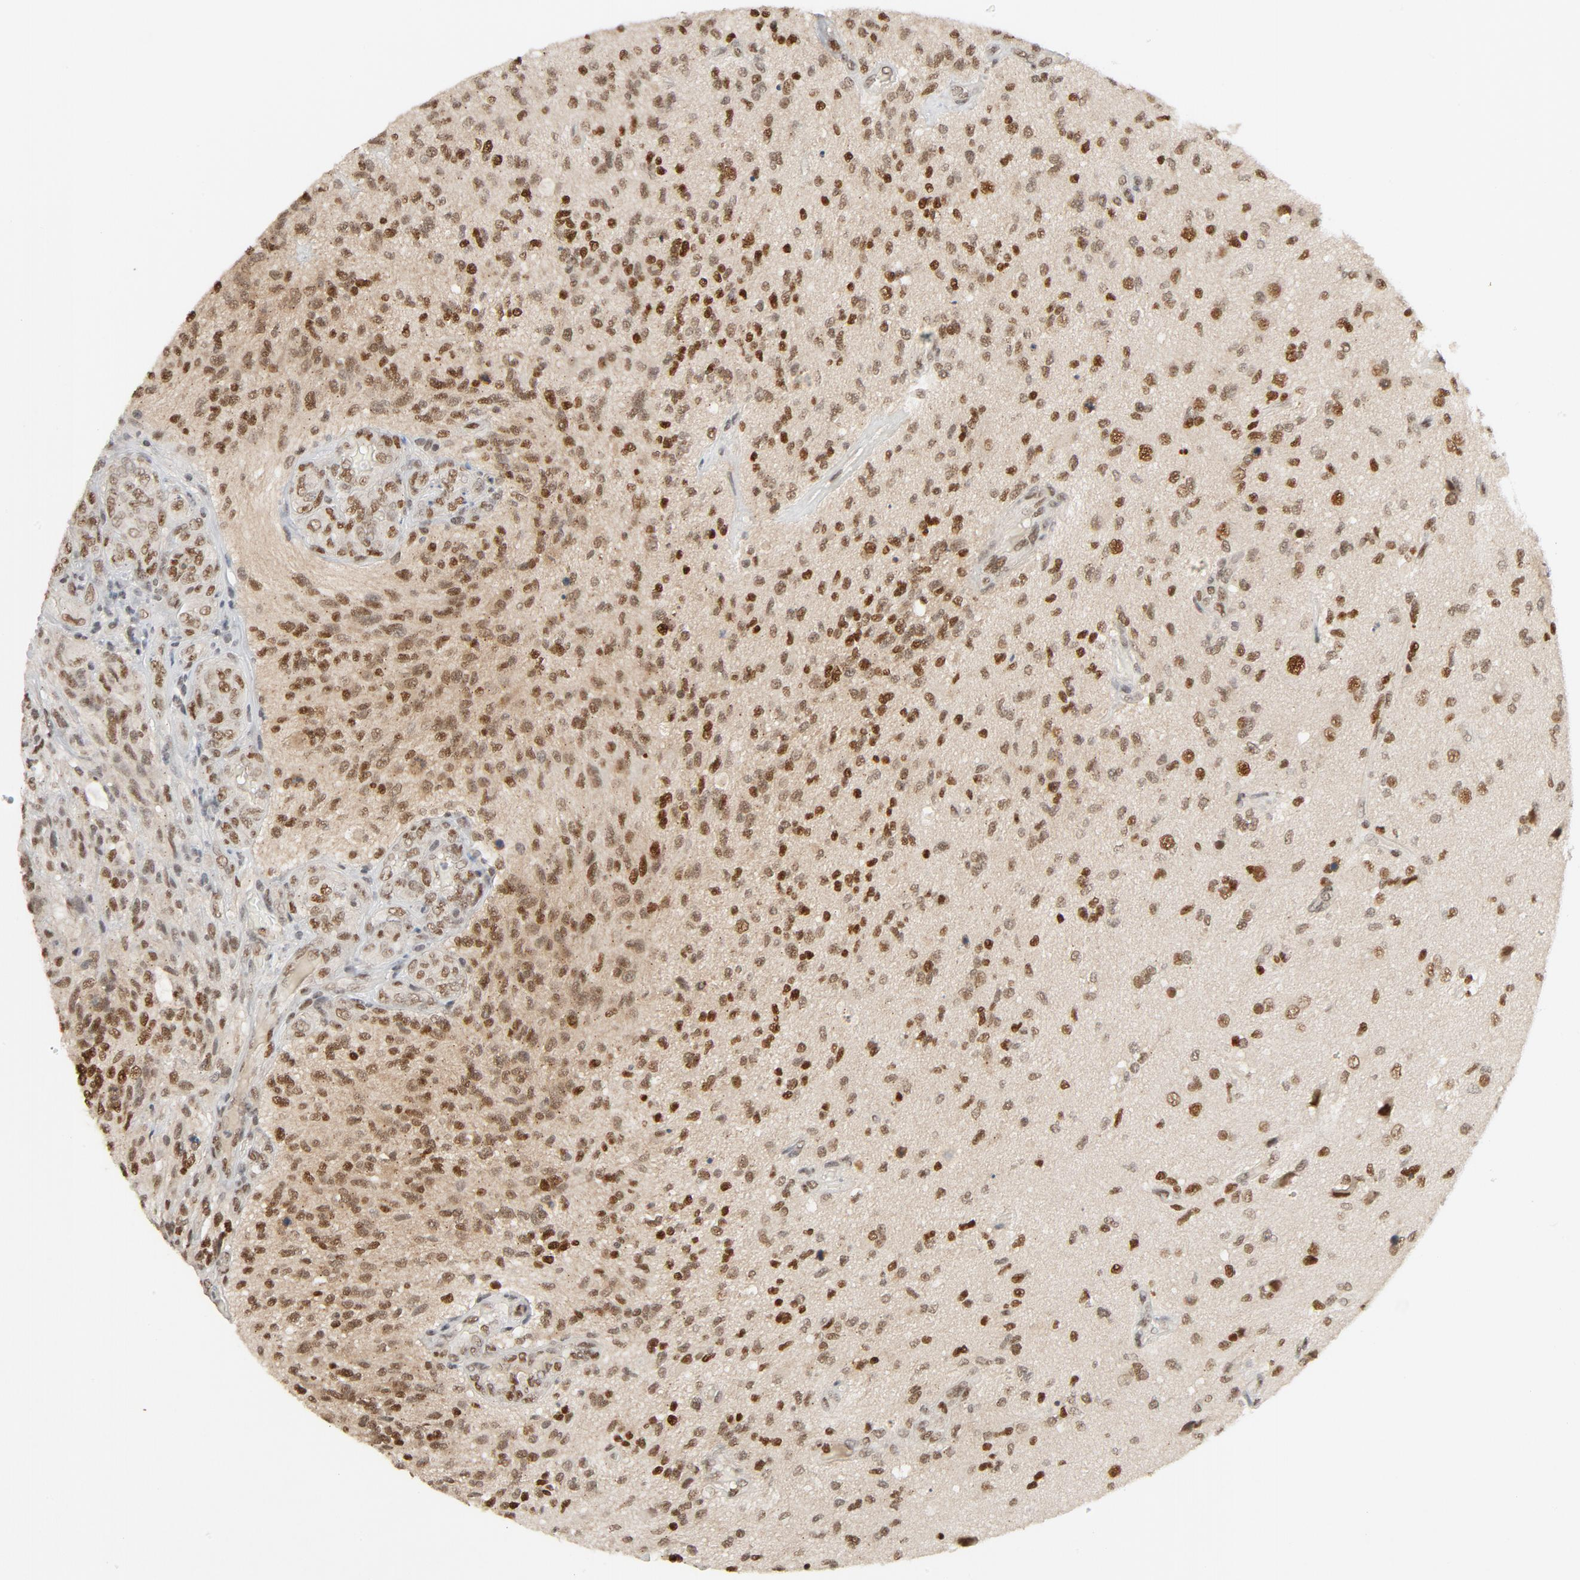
{"staining": {"intensity": "strong", "quantity": ">75%", "location": "nuclear"}, "tissue": "glioma", "cell_type": "Tumor cells", "image_type": "cancer", "snomed": [{"axis": "morphology", "description": "Normal tissue, NOS"}, {"axis": "morphology", "description": "Glioma, malignant, High grade"}, {"axis": "topography", "description": "Cerebral cortex"}], "caption": "Protein staining shows strong nuclear staining in approximately >75% of tumor cells in high-grade glioma (malignant). The staining was performed using DAB, with brown indicating positive protein expression. Nuclei are stained blue with hematoxylin.", "gene": "SMARCD1", "patient": {"sex": "male", "age": 75}}